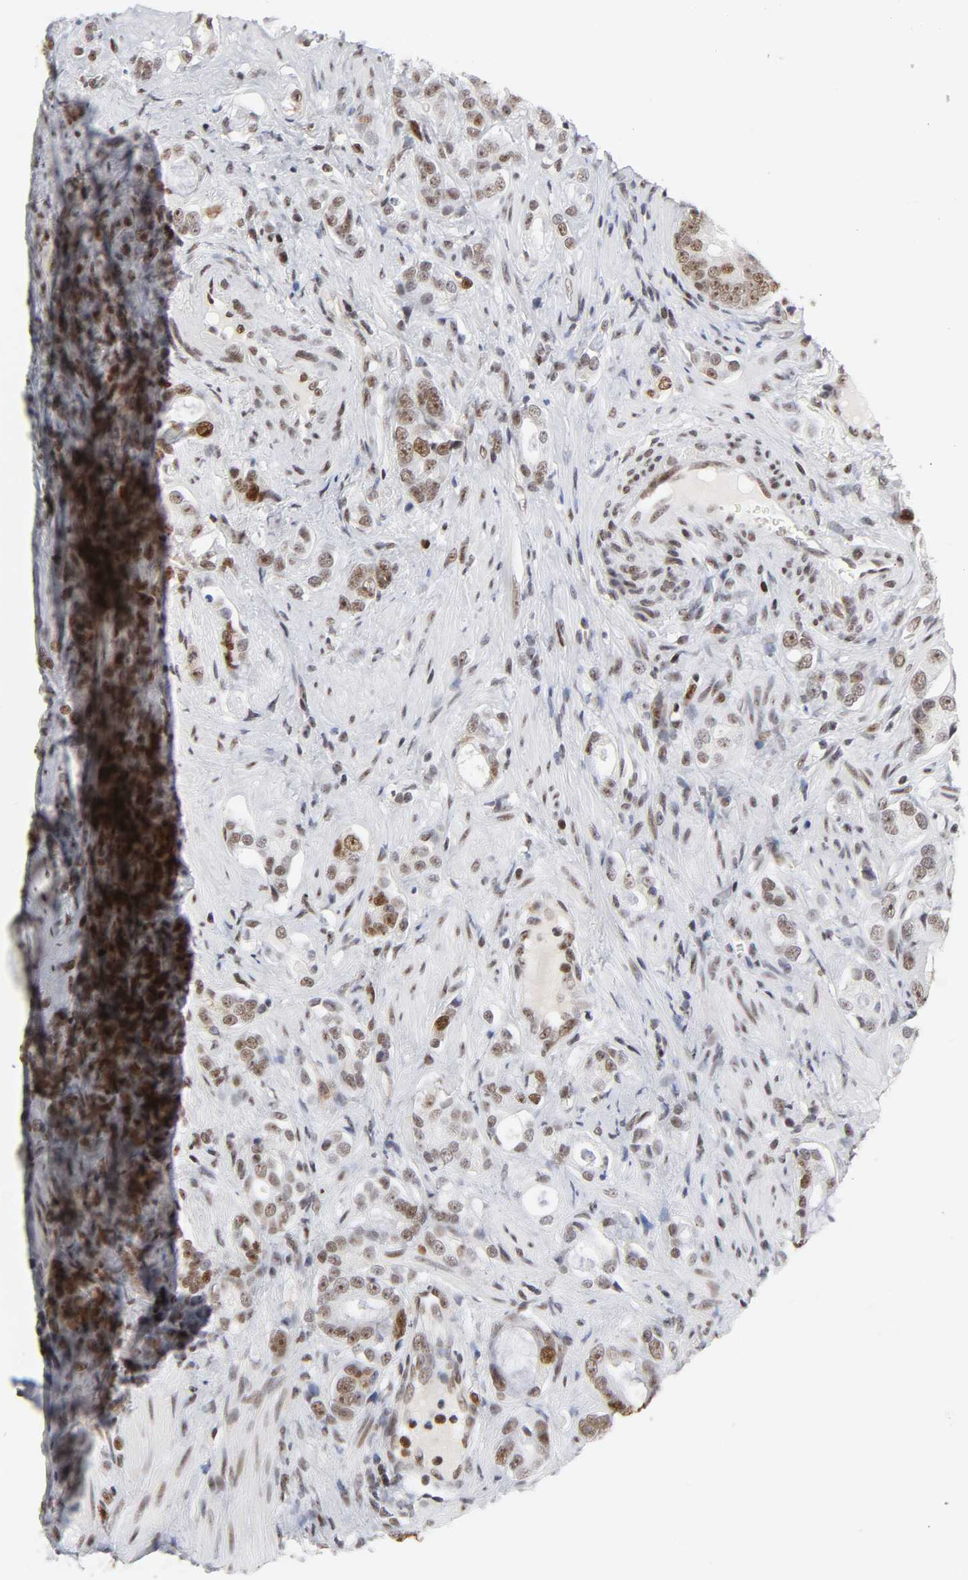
{"staining": {"intensity": "moderate", "quantity": "25%-75%", "location": "nuclear"}, "tissue": "prostate cancer", "cell_type": "Tumor cells", "image_type": "cancer", "snomed": [{"axis": "morphology", "description": "Adenocarcinoma, Low grade"}, {"axis": "topography", "description": "Prostate"}], "caption": "Immunohistochemistry (DAB (3,3'-diaminobenzidine)) staining of human prostate adenocarcinoma (low-grade) shows moderate nuclear protein positivity in about 25%-75% of tumor cells. (brown staining indicates protein expression, while blue staining denotes nuclei).", "gene": "RFC4", "patient": {"sex": "male", "age": 58}}